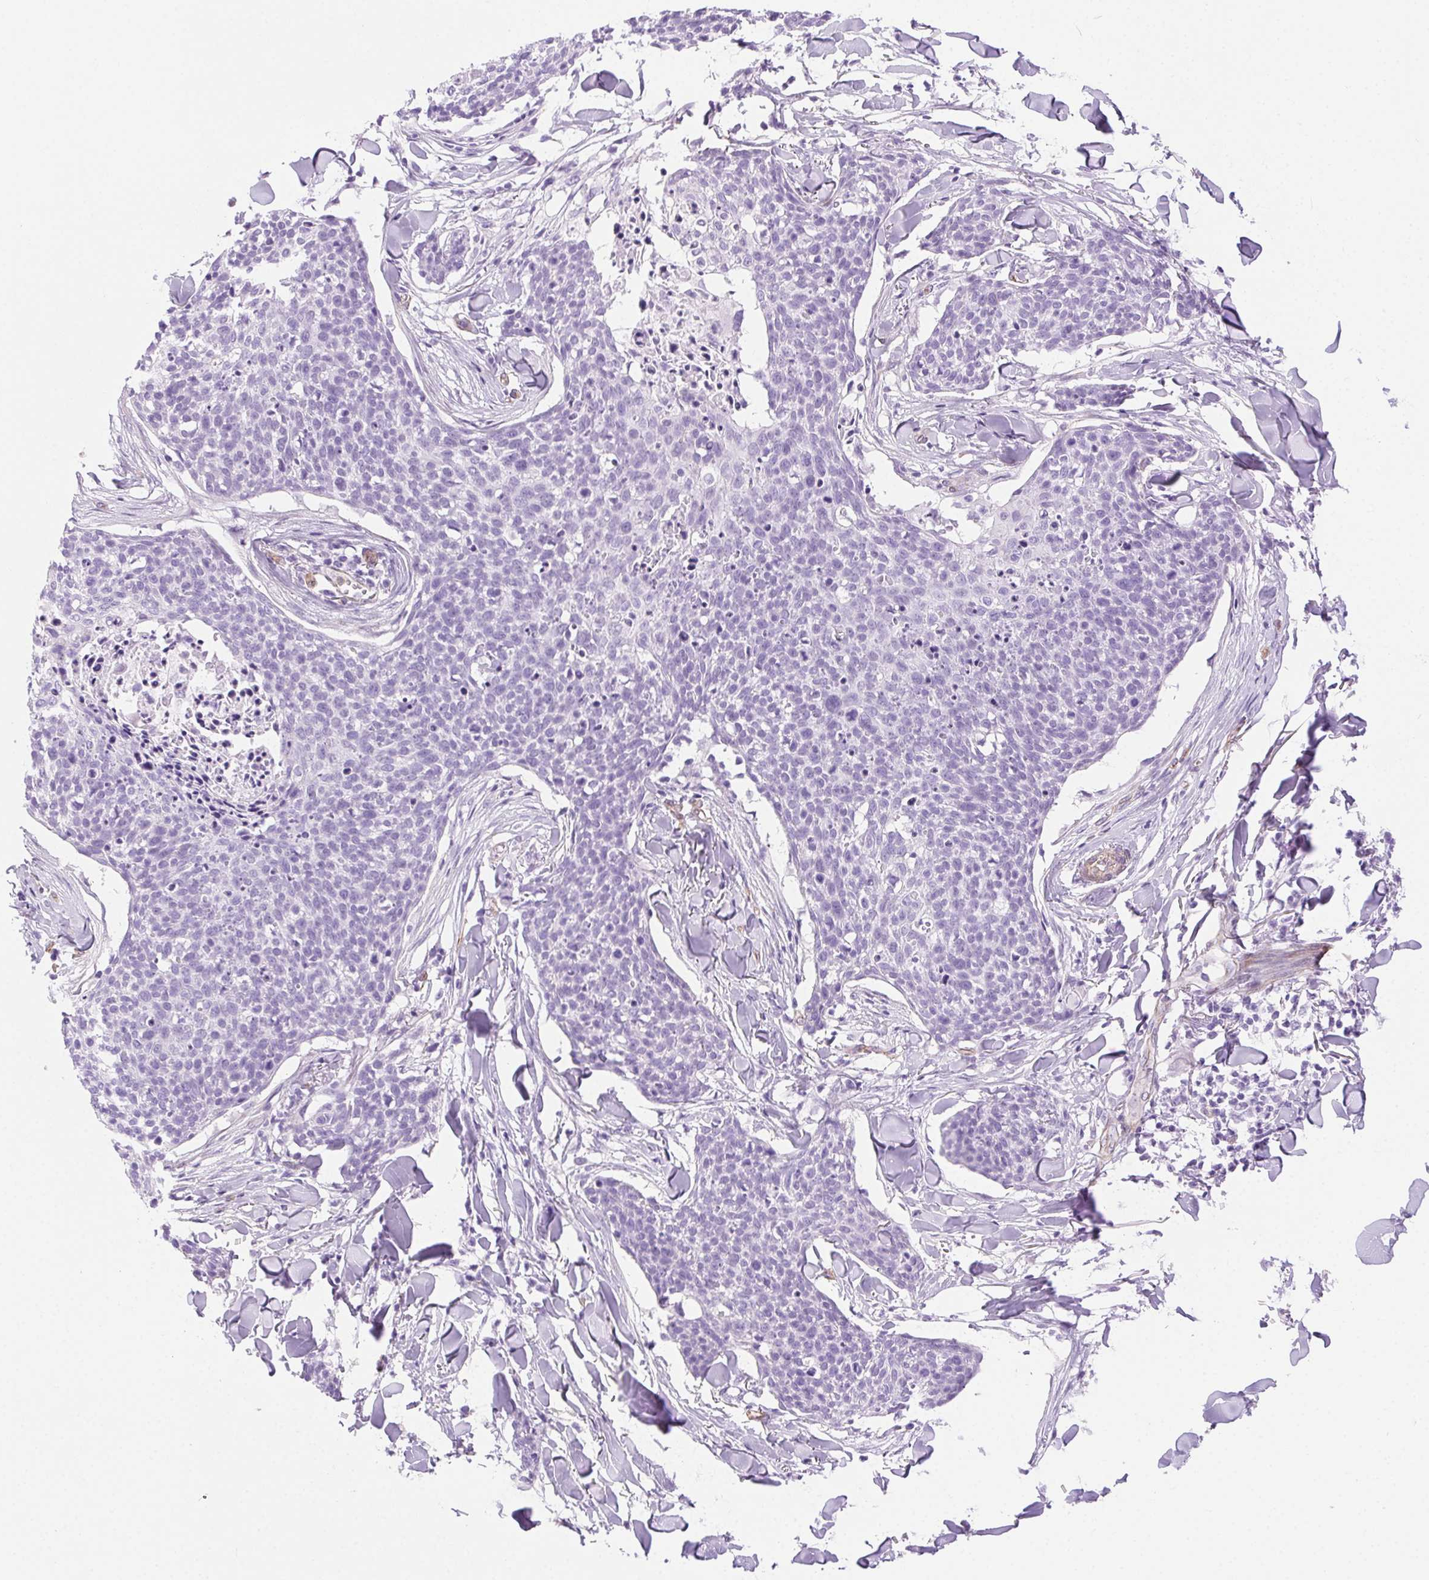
{"staining": {"intensity": "negative", "quantity": "none", "location": "none"}, "tissue": "skin cancer", "cell_type": "Tumor cells", "image_type": "cancer", "snomed": [{"axis": "morphology", "description": "Squamous cell carcinoma, NOS"}, {"axis": "topography", "description": "Skin"}, {"axis": "topography", "description": "Vulva"}], "caption": "DAB immunohistochemical staining of skin cancer (squamous cell carcinoma) demonstrates no significant expression in tumor cells.", "gene": "SHCBP1L", "patient": {"sex": "female", "age": 75}}